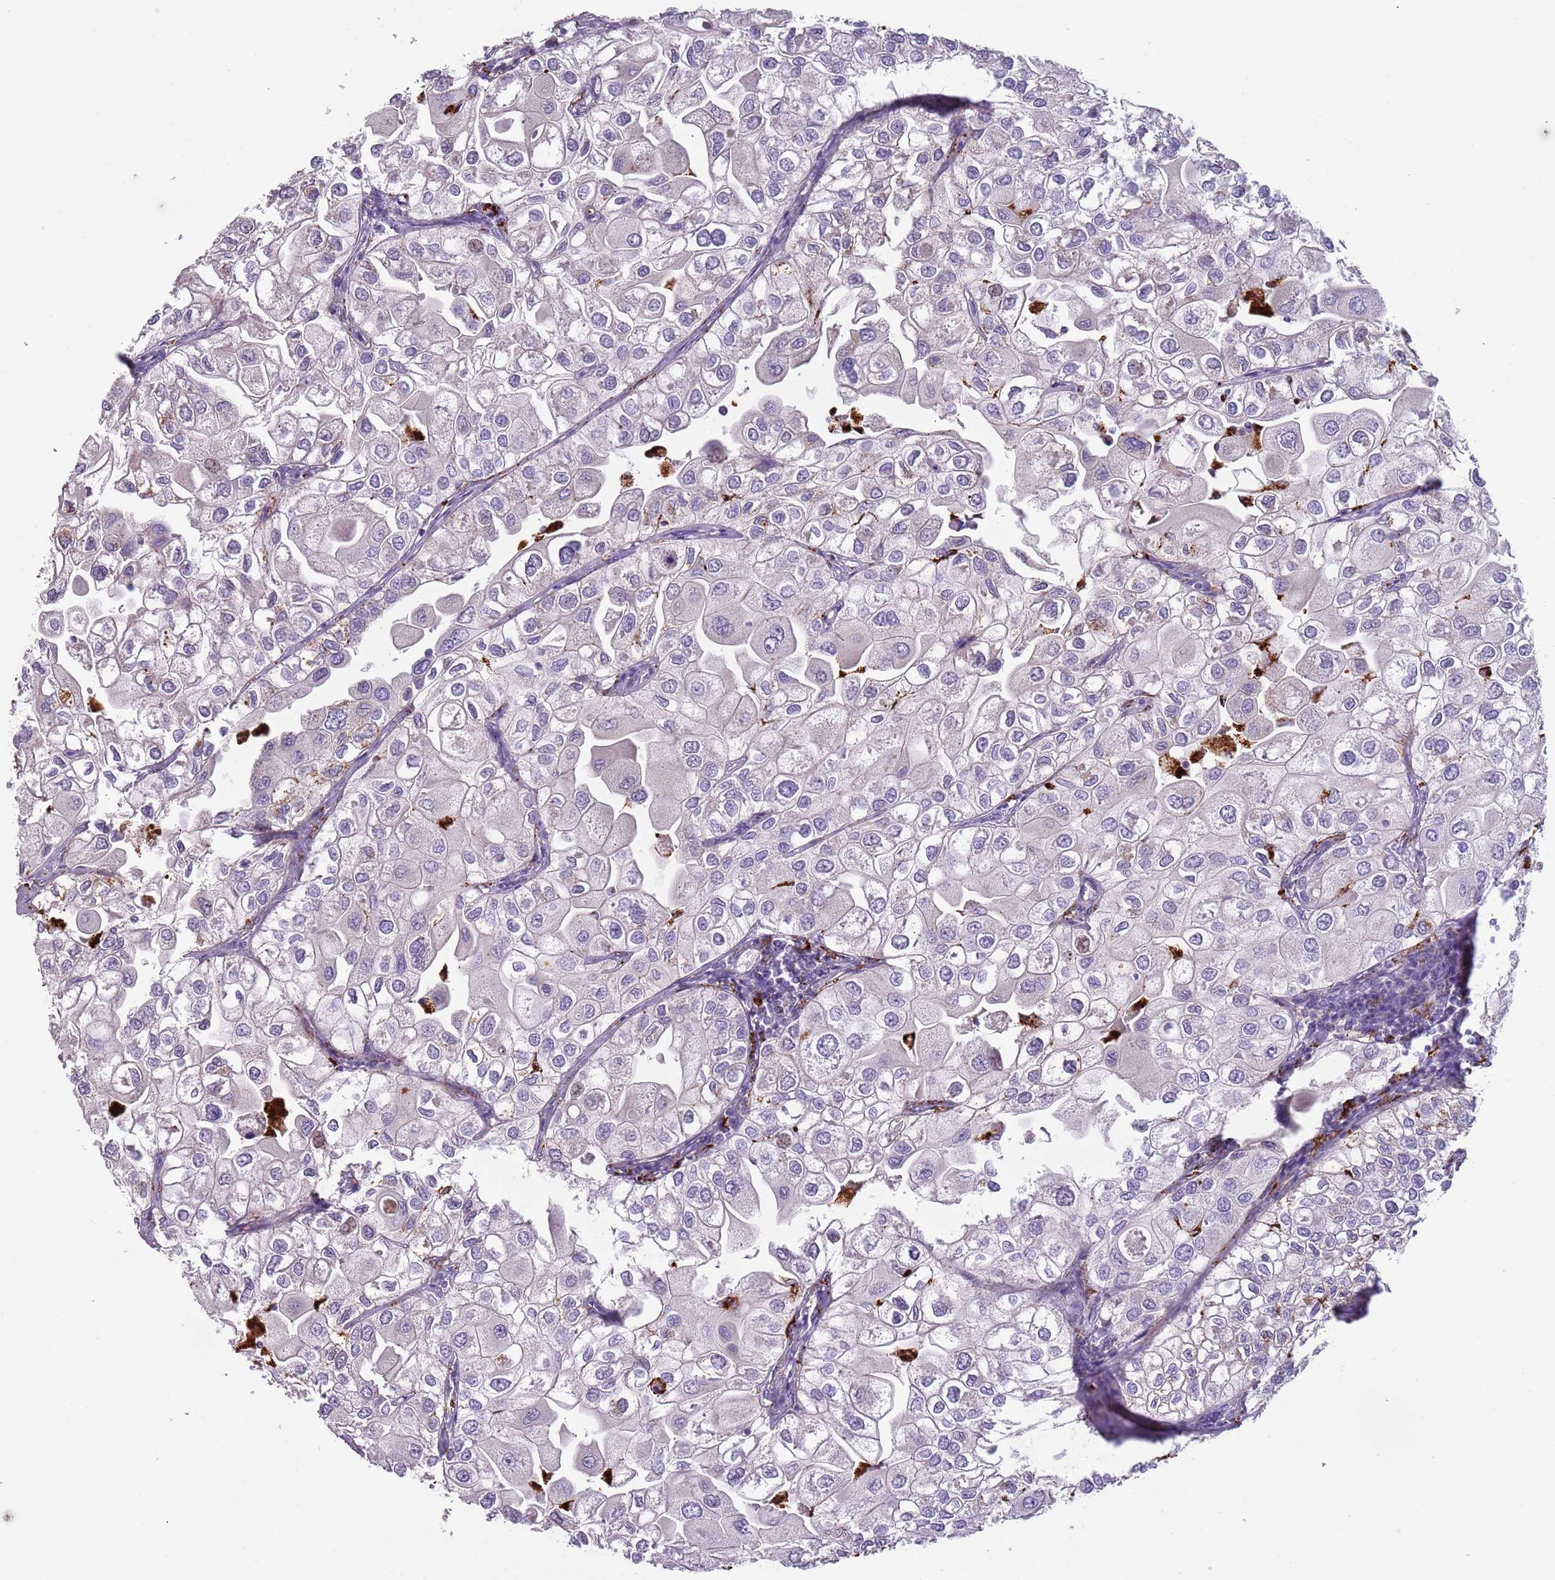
{"staining": {"intensity": "negative", "quantity": "none", "location": "none"}, "tissue": "urothelial cancer", "cell_type": "Tumor cells", "image_type": "cancer", "snomed": [{"axis": "morphology", "description": "Urothelial carcinoma, High grade"}, {"axis": "topography", "description": "Urinary bladder"}], "caption": "Protein analysis of urothelial cancer exhibits no significant staining in tumor cells. (Immunohistochemistry, brightfield microscopy, high magnification).", "gene": "NWD2", "patient": {"sex": "male", "age": 64}}